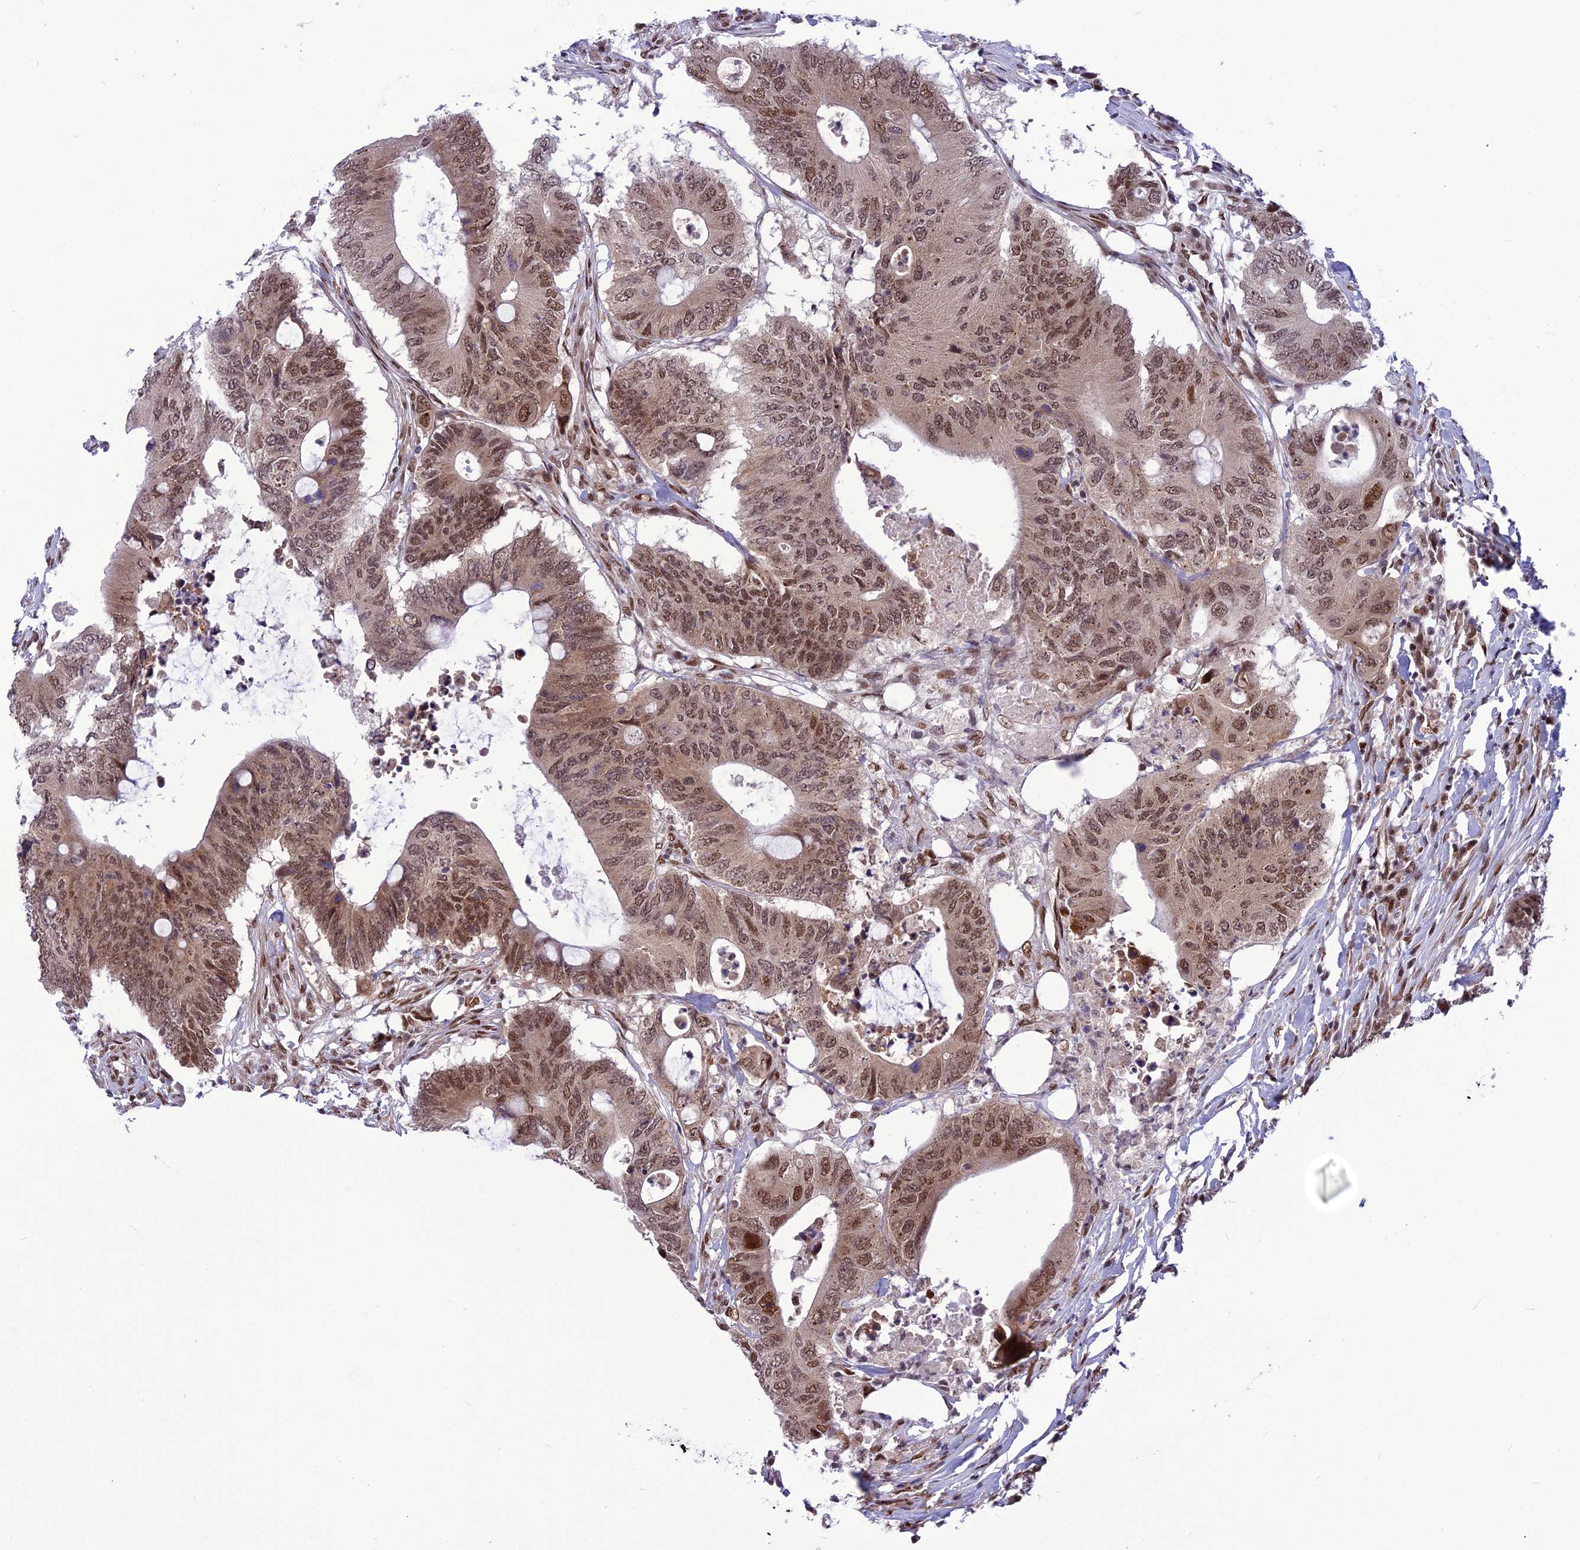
{"staining": {"intensity": "moderate", "quantity": ">75%", "location": "nuclear"}, "tissue": "colorectal cancer", "cell_type": "Tumor cells", "image_type": "cancer", "snomed": [{"axis": "morphology", "description": "Adenocarcinoma, NOS"}, {"axis": "topography", "description": "Colon"}], "caption": "A medium amount of moderate nuclear expression is identified in approximately >75% of tumor cells in colorectal cancer (adenocarcinoma) tissue.", "gene": "RTRAF", "patient": {"sex": "male", "age": 71}}